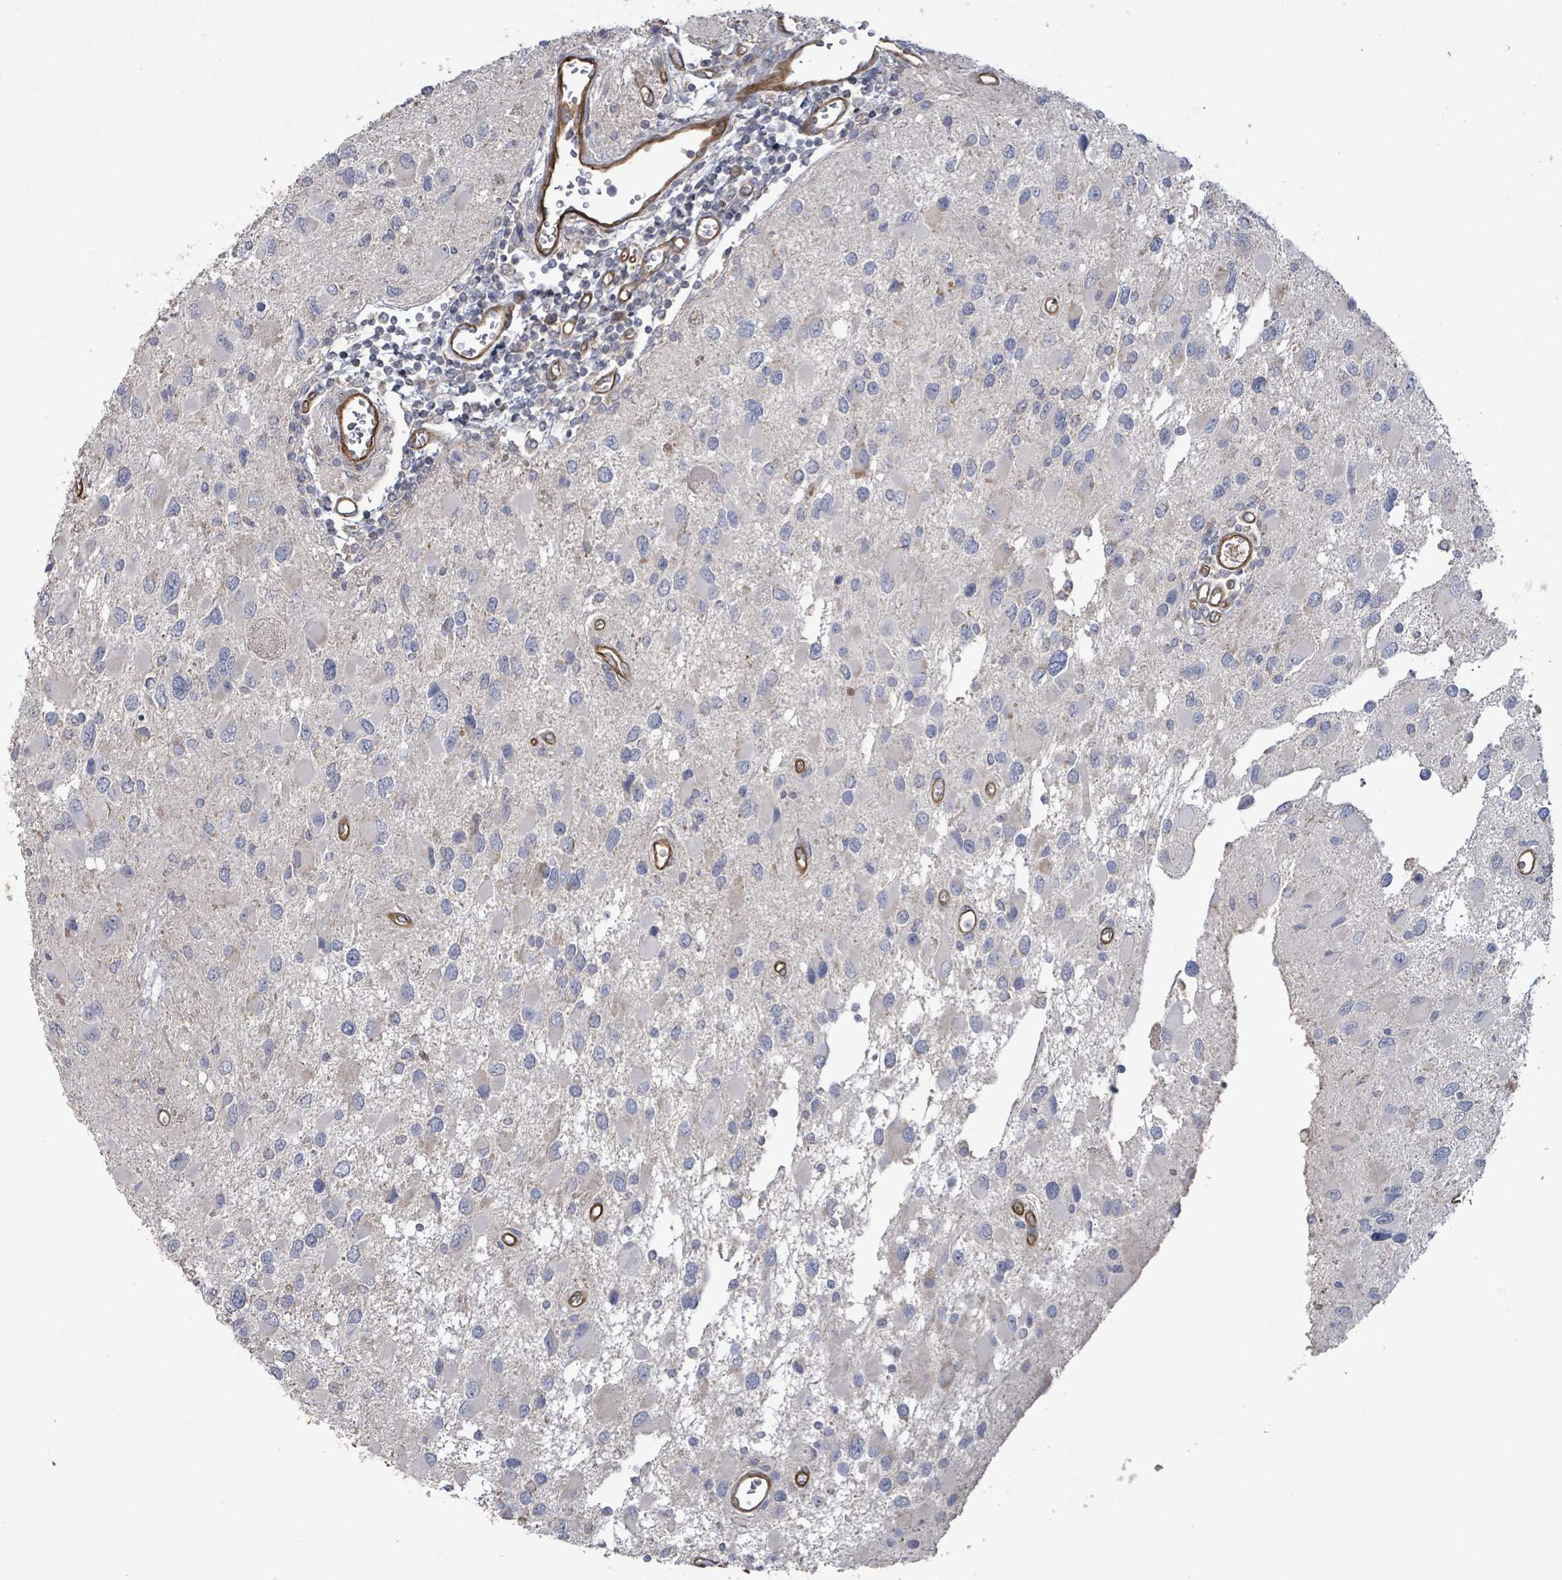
{"staining": {"intensity": "negative", "quantity": "none", "location": "none"}, "tissue": "glioma", "cell_type": "Tumor cells", "image_type": "cancer", "snomed": [{"axis": "morphology", "description": "Glioma, malignant, High grade"}, {"axis": "topography", "description": "Brain"}], "caption": "DAB (3,3'-diaminobenzidine) immunohistochemical staining of malignant high-grade glioma exhibits no significant staining in tumor cells.", "gene": "KANK3", "patient": {"sex": "male", "age": 53}}